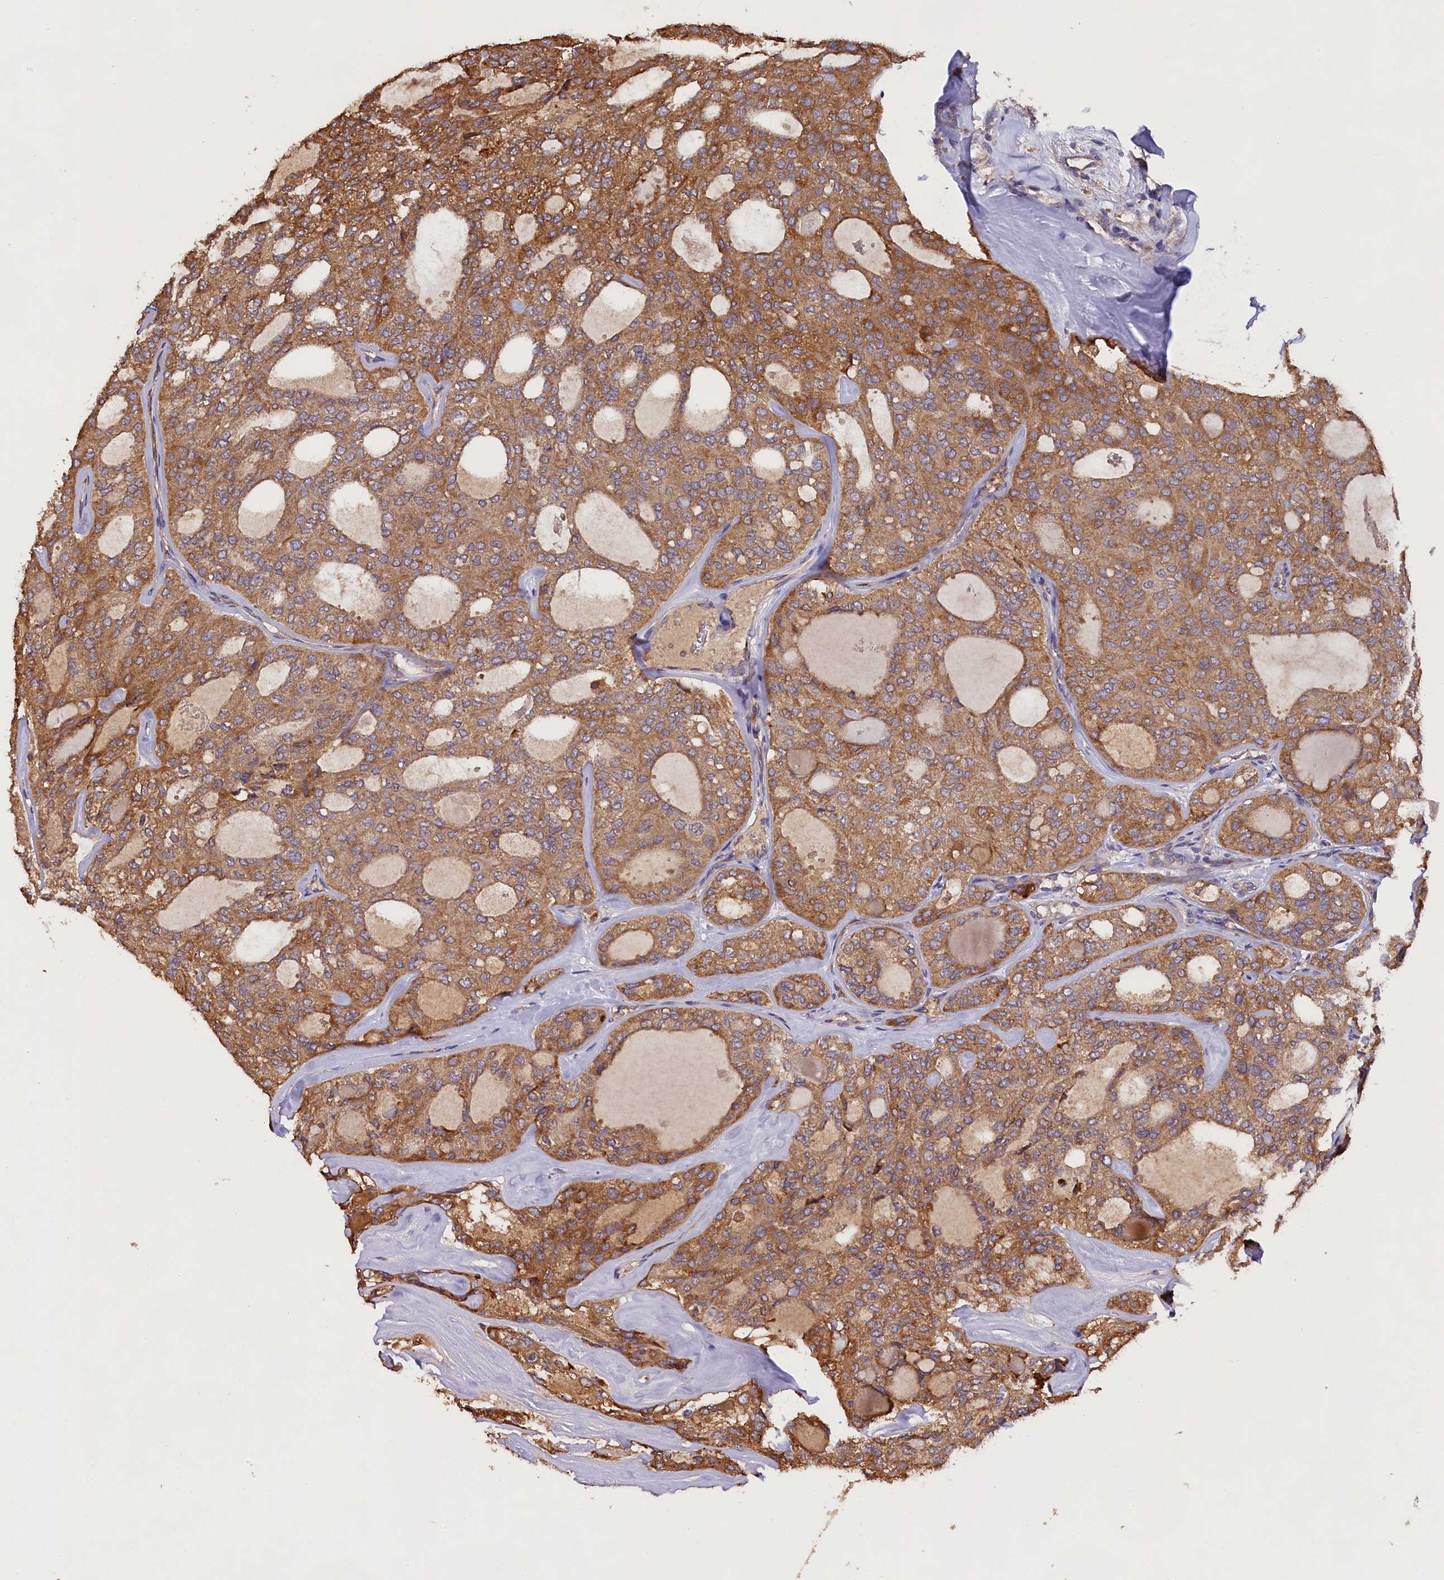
{"staining": {"intensity": "moderate", "quantity": ">75%", "location": "cytoplasmic/membranous"}, "tissue": "thyroid cancer", "cell_type": "Tumor cells", "image_type": "cancer", "snomed": [{"axis": "morphology", "description": "Follicular adenoma carcinoma, NOS"}, {"axis": "topography", "description": "Thyroid gland"}], "caption": "Immunohistochemistry (IHC) micrograph of thyroid cancer stained for a protein (brown), which demonstrates medium levels of moderate cytoplasmic/membranous positivity in approximately >75% of tumor cells.", "gene": "ENKD1", "patient": {"sex": "male", "age": 75}}